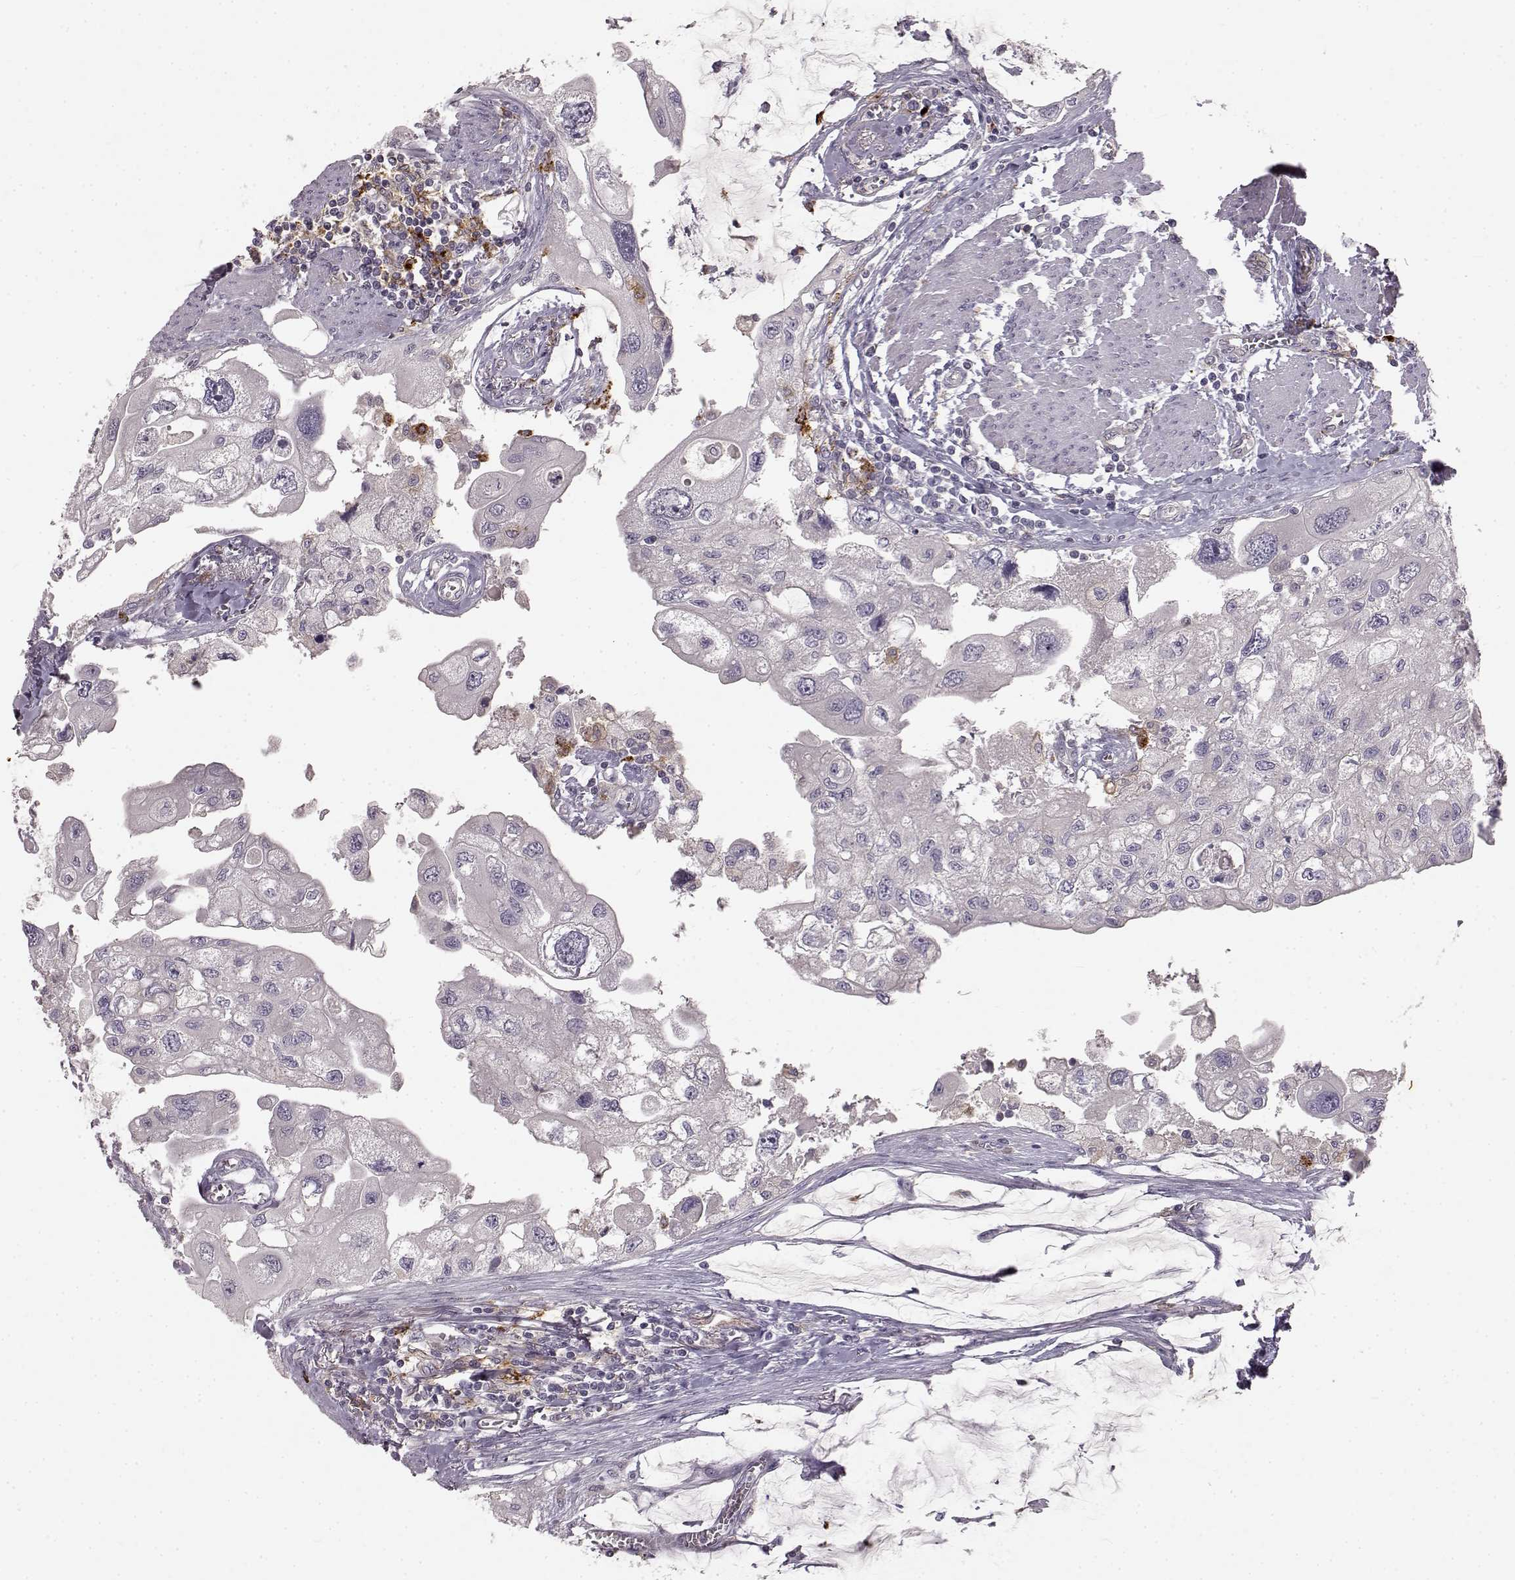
{"staining": {"intensity": "negative", "quantity": "none", "location": "none"}, "tissue": "urothelial cancer", "cell_type": "Tumor cells", "image_type": "cancer", "snomed": [{"axis": "morphology", "description": "Urothelial carcinoma, High grade"}, {"axis": "topography", "description": "Urinary bladder"}], "caption": "DAB (3,3'-diaminobenzidine) immunohistochemical staining of urothelial carcinoma (high-grade) shows no significant staining in tumor cells. Nuclei are stained in blue.", "gene": "CCNF", "patient": {"sex": "male", "age": 59}}